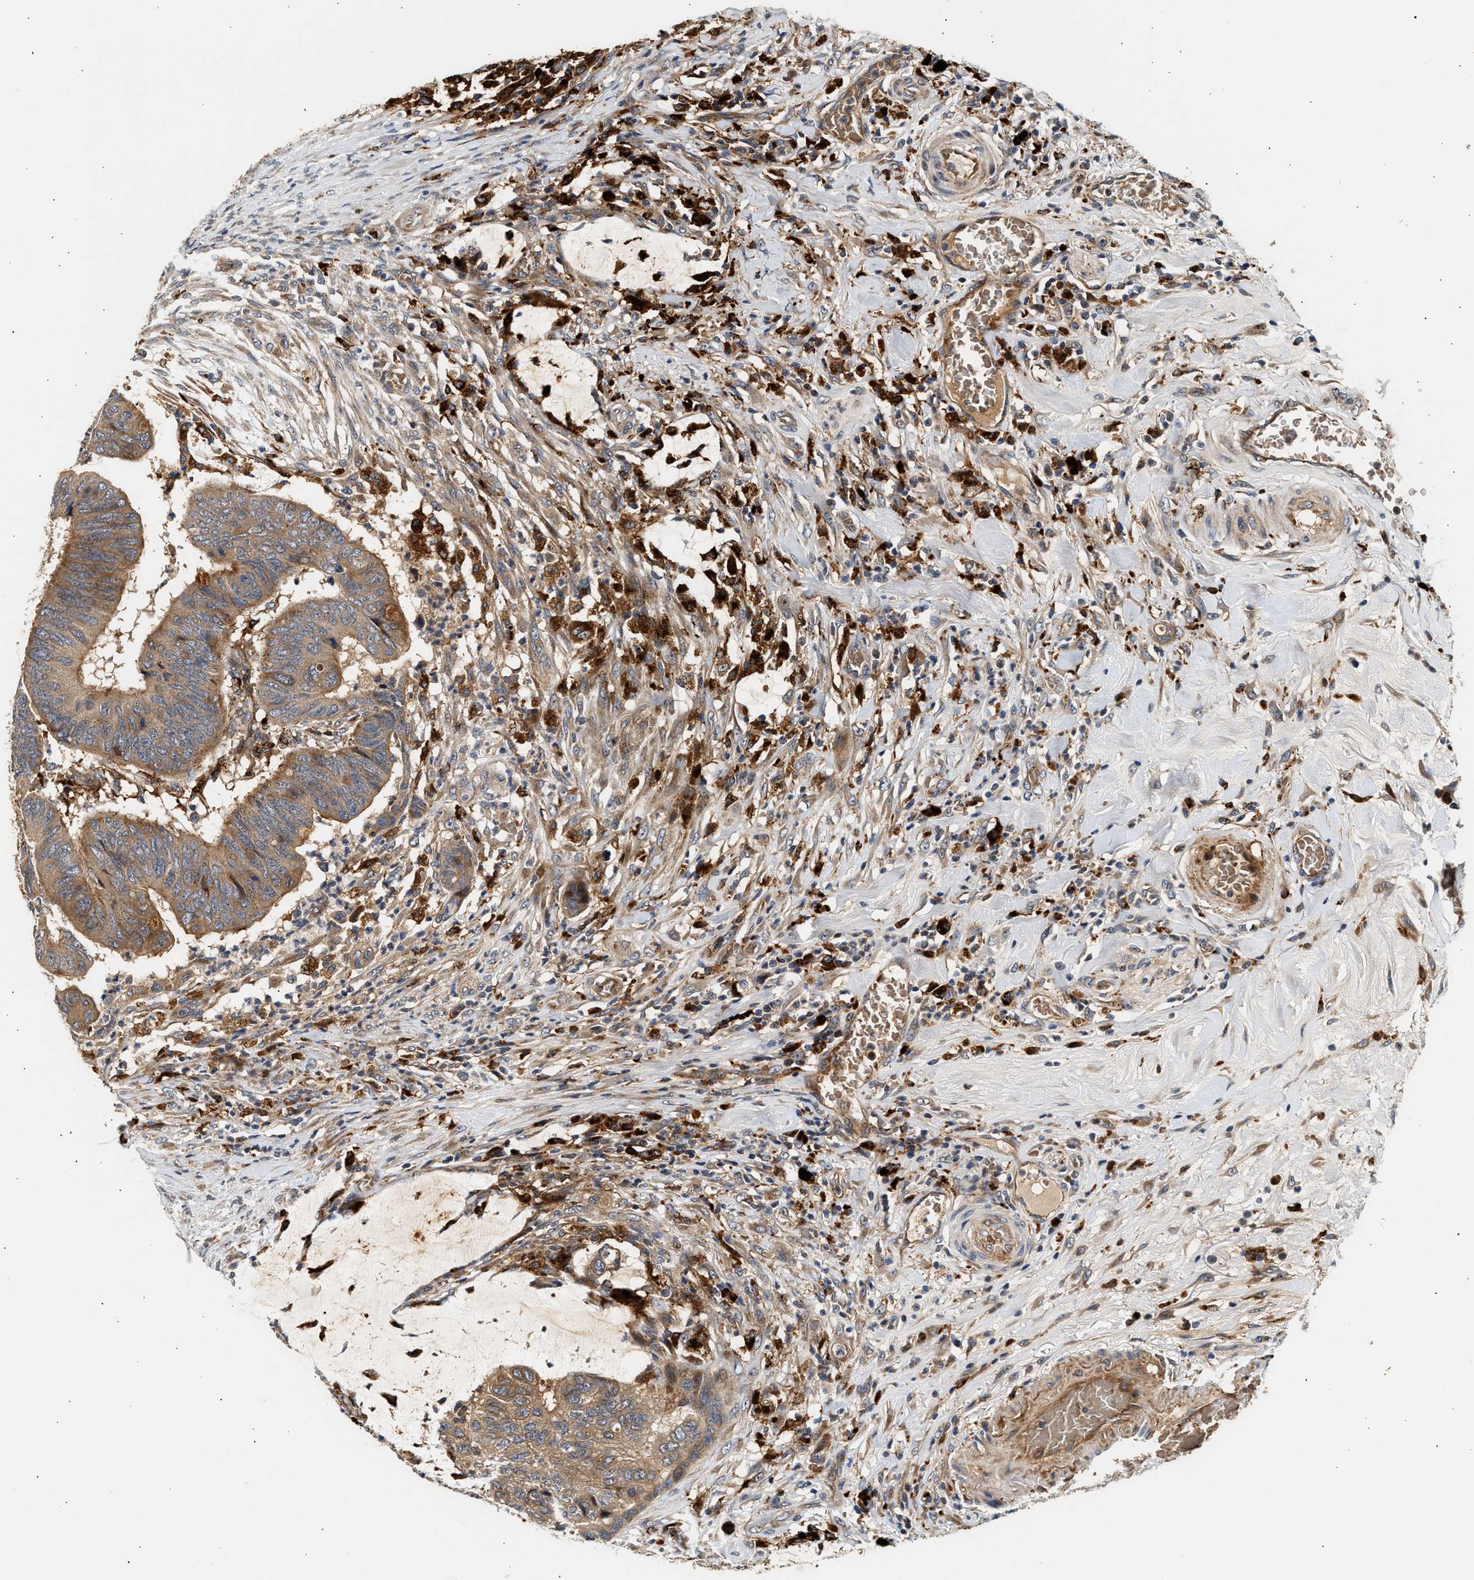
{"staining": {"intensity": "moderate", "quantity": ">75%", "location": "cytoplasmic/membranous"}, "tissue": "colorectal cancer", "cell_type": "Tumor cells", "image_type": "cancer", "snomed": [{"axis": "morphology", "description": "Normal tissue, NOS"}, {"axis": "morphology", "description": "Adenocarcinoma, NOS"}, {"axis": "topography", "description": "Rectum"}, {"axis": "topography", "description": "Peripheral nerve tissue"}], "caption": "High-power microscopy captured an IHC image of colorectal cancer, revealing moderate cytoplasmic/membranous staining in approximately >75% of tumor cells. (DAB = brown stain, brightfield microscopy at high magnification).", "gene": "PLD3", "patient": {"sex": "male", "age": 92}}